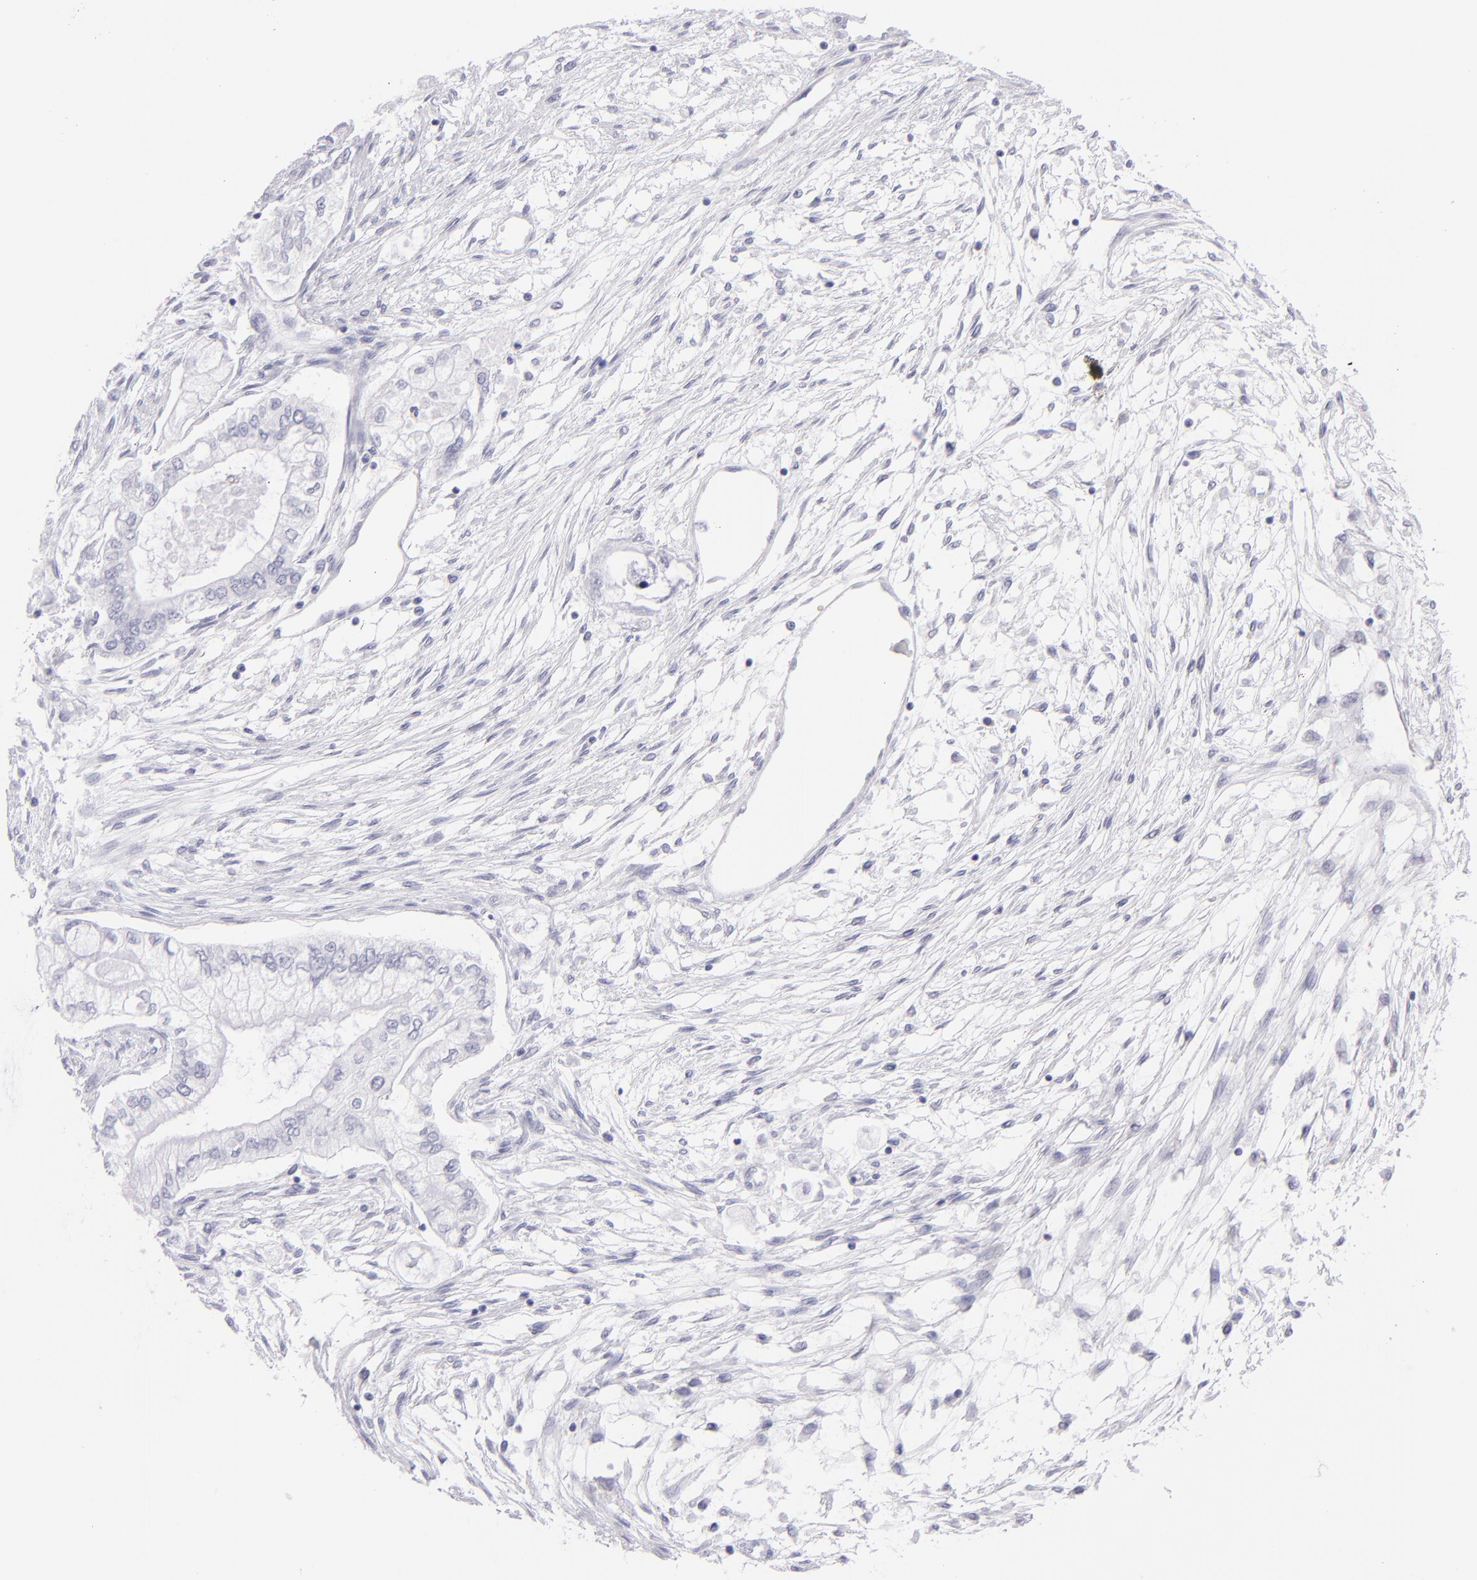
{"staining": {"intensity": "negative", "quantity": "none", "location": "none"}, "tissue": "pancreatic cancer", "cell_type": "Tumor cells", "image_type": "cancer", "snomed": [{"axis": "morphology", "description": "Adenocarcinoma, NOS"}, {"axis": "topography", "description": "Pancreas"}], "caption": "Adenocarcinoma (pancreatic) was stained to show a protein in brown. There is no significant positivity in tumor cells. (Stains: DAB (3,3'-diaminobenzidine) immunohistochemistry with hematoxylin counter stain, Microscopy: brightfield microscopy at high magnification).", "gene": "PVALB", "patient": {"sex": "male", "age": 79}}